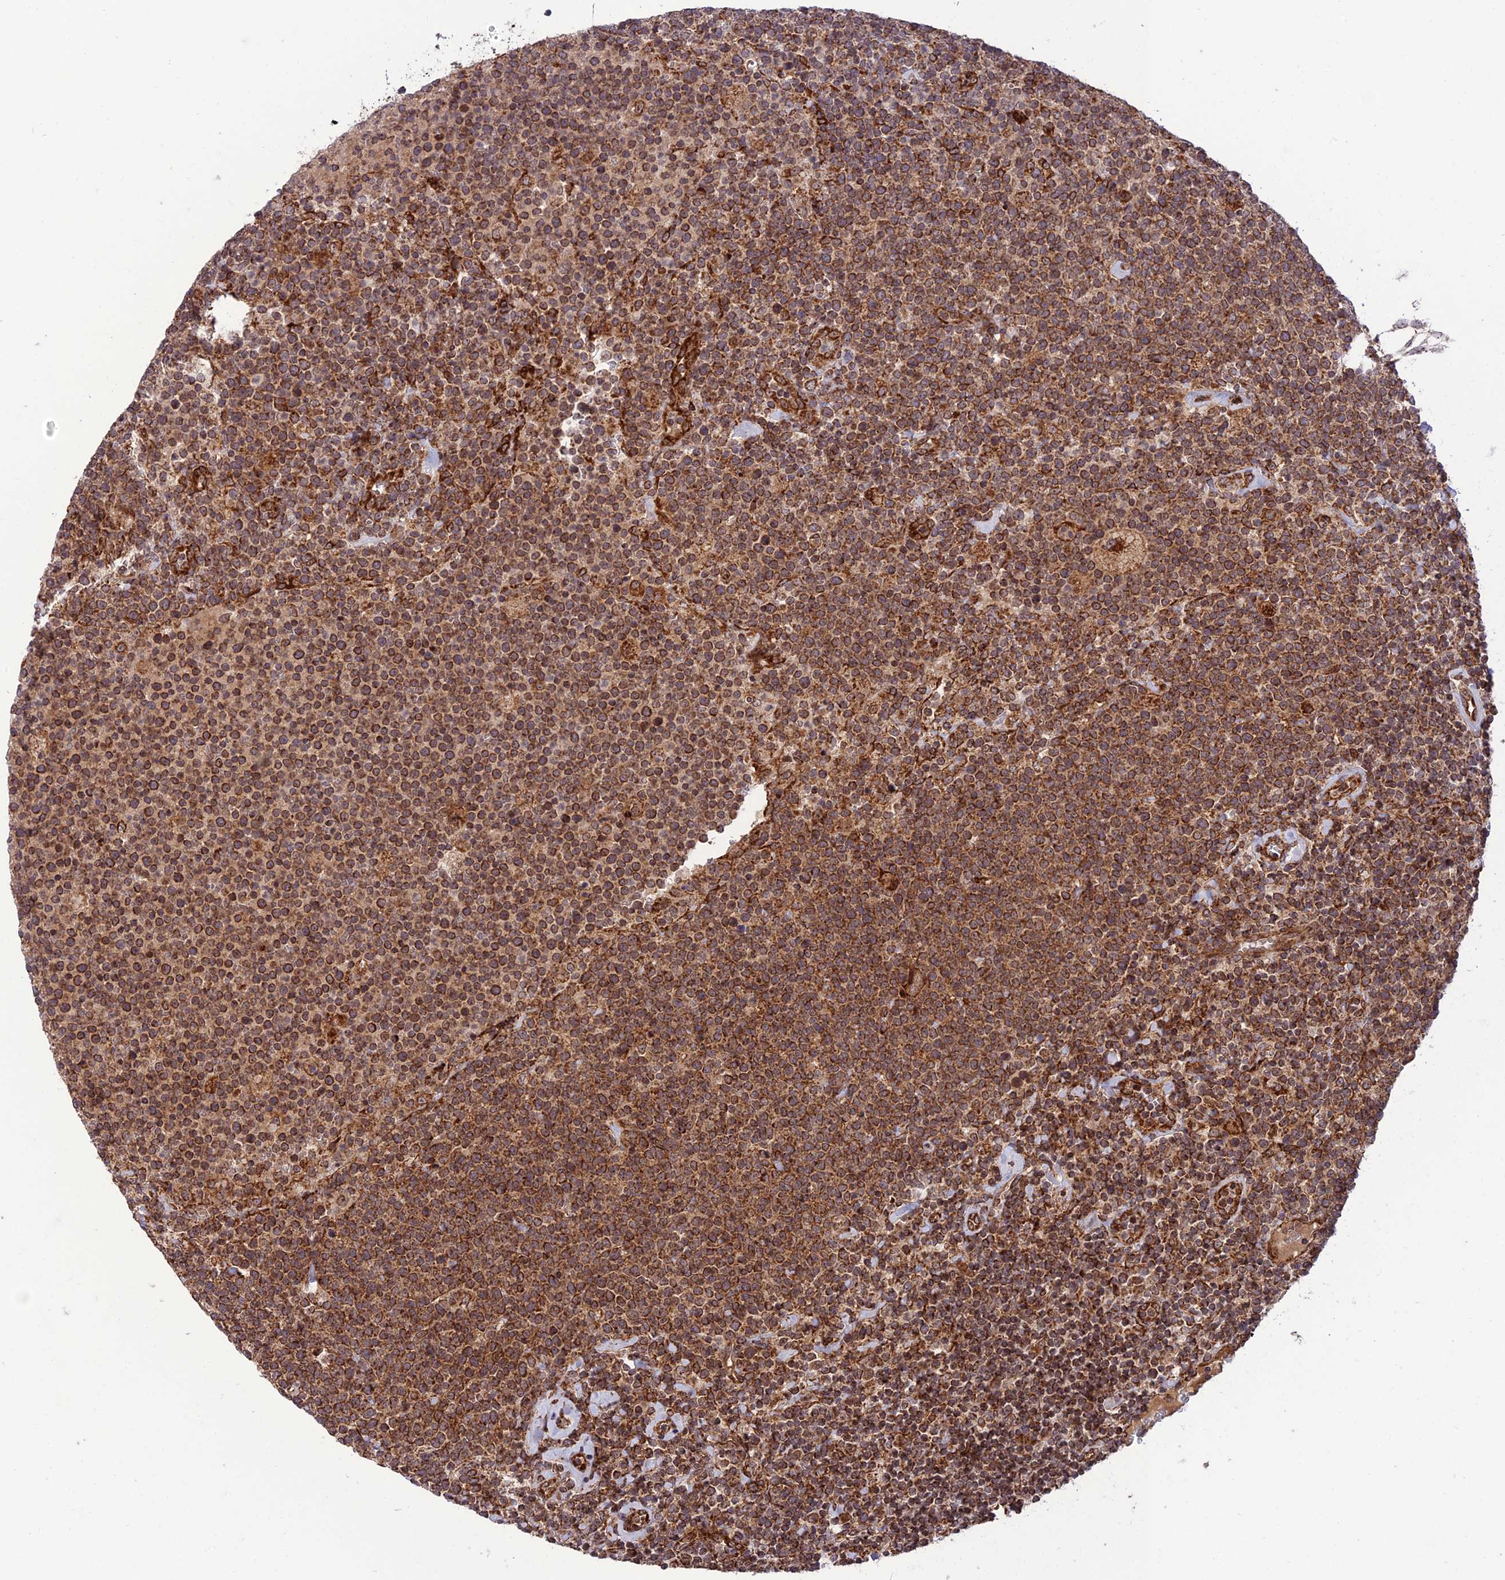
{"staining": {"intensity": "strong", "quantity": ">75%", "location": "cytoplasmic/membranous"}, "tissue": "lymphoma", "cell_type": "Tumor cells", "image_type": "cancer", "snomed": [{"axis": "morphology", "description": "Malignant lymphoma, non-Hodgkin's type, High grade"}, {"axis": "topography", "description": "Lymph node"}], "caption": "IHC image of human malignant lymphoma, non-Hodgkin's type (high-grade) stained for a protein (brown), which demonstrates high levels of strong cytoplasmic/membranous positivity in approximately >75% of tumor cells.", "gene": "CRTAP", "patient": {"sex": "male", "age": 61}}